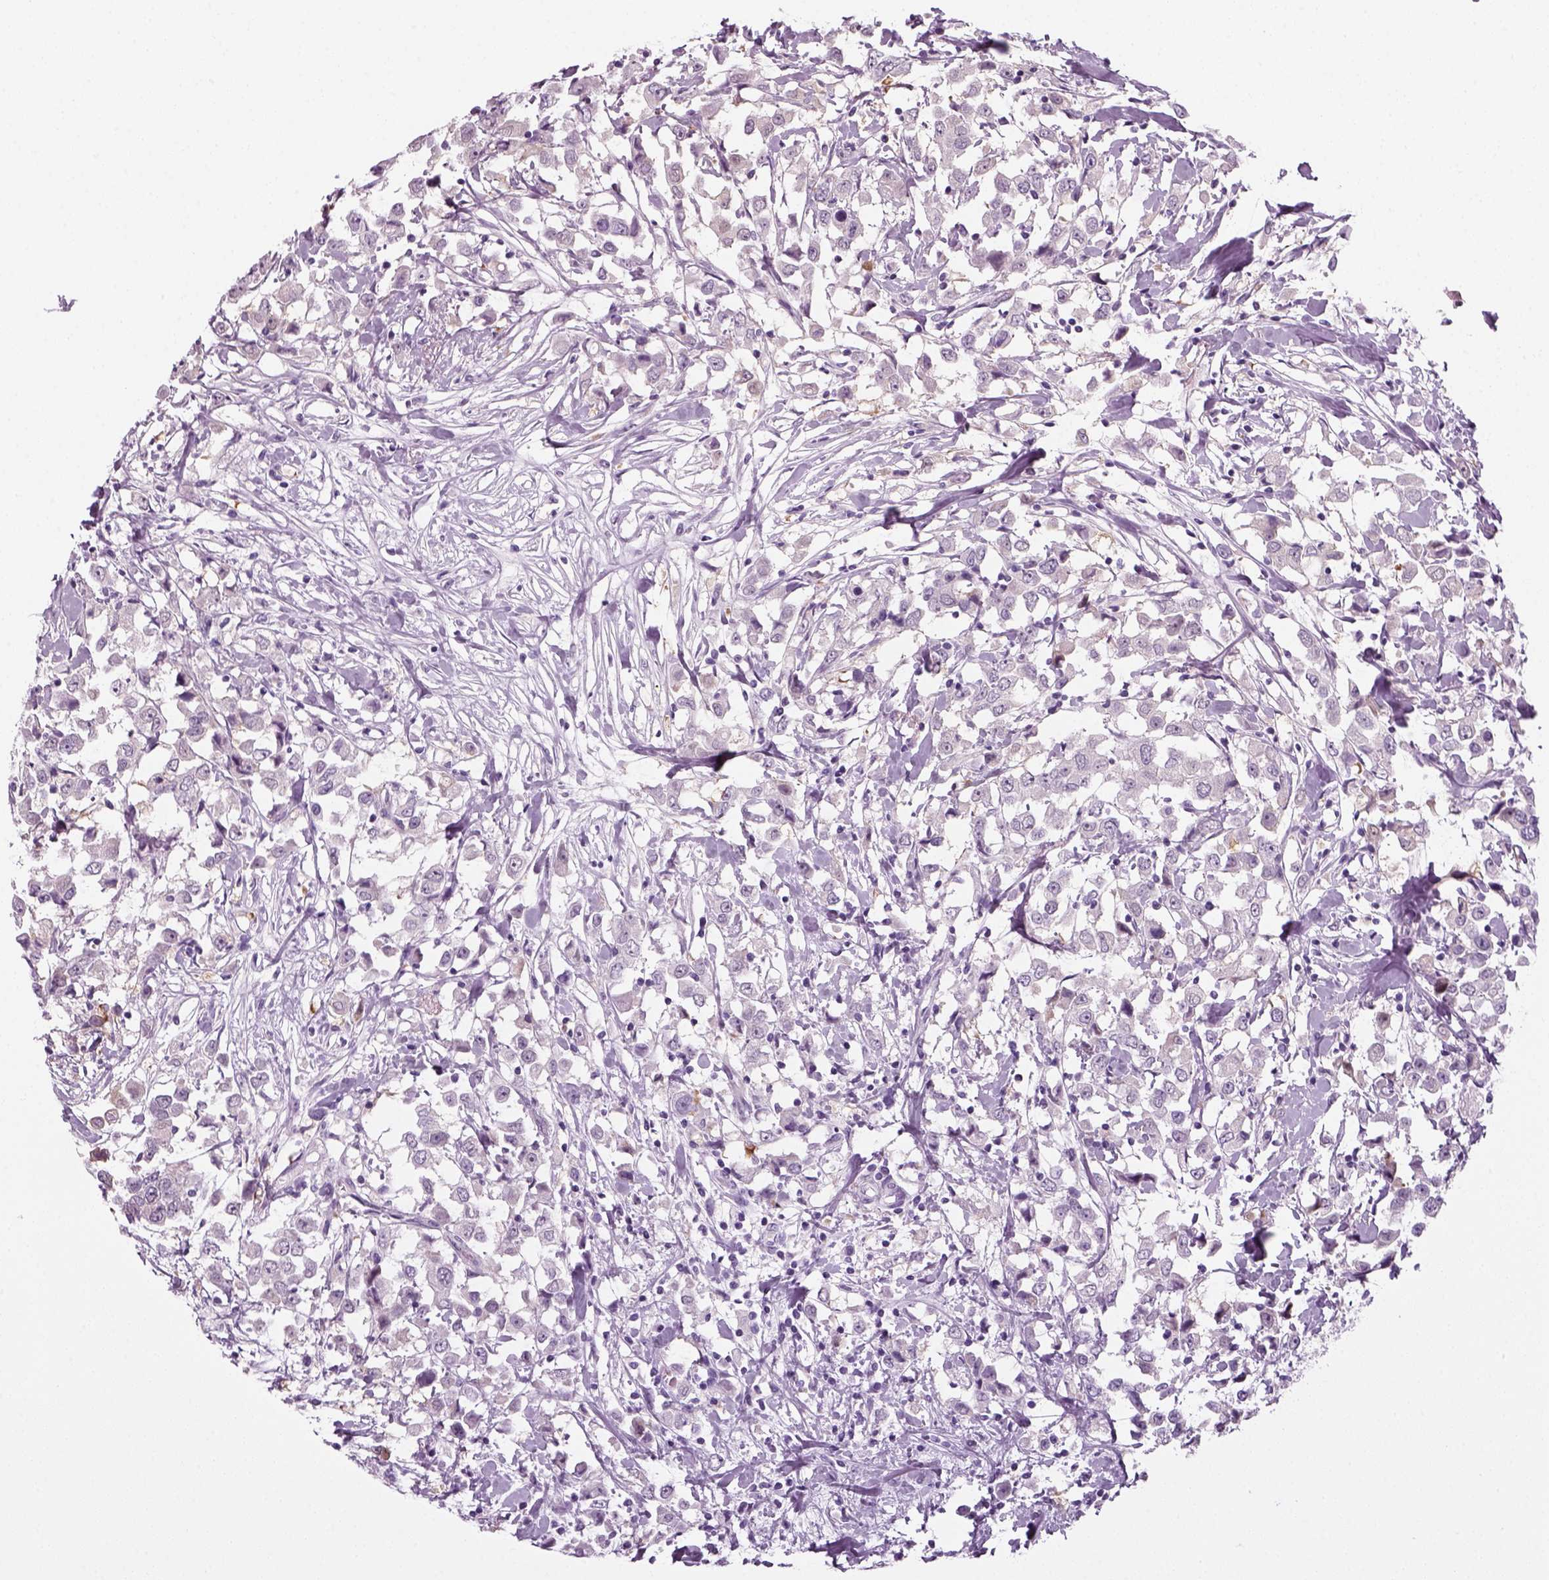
{"staining": {"intensity": "negative", "quantity": "none", "location": "none"}, "tissue": "breast cancer", "cell_type": "Tumor cells", "image_type": "cancer", "snomed": [{"axis": "morphology", "description": "Duct carcinoma"}, {"axis": "topography", "description": "Breast"}], "caption": "This is a image of IHC staining of invasive ductal carcinoma (breast), which shows no positivity in tumor cells.", "gene": "KRT75", "patient": {"sex": "female", "age": 61}}